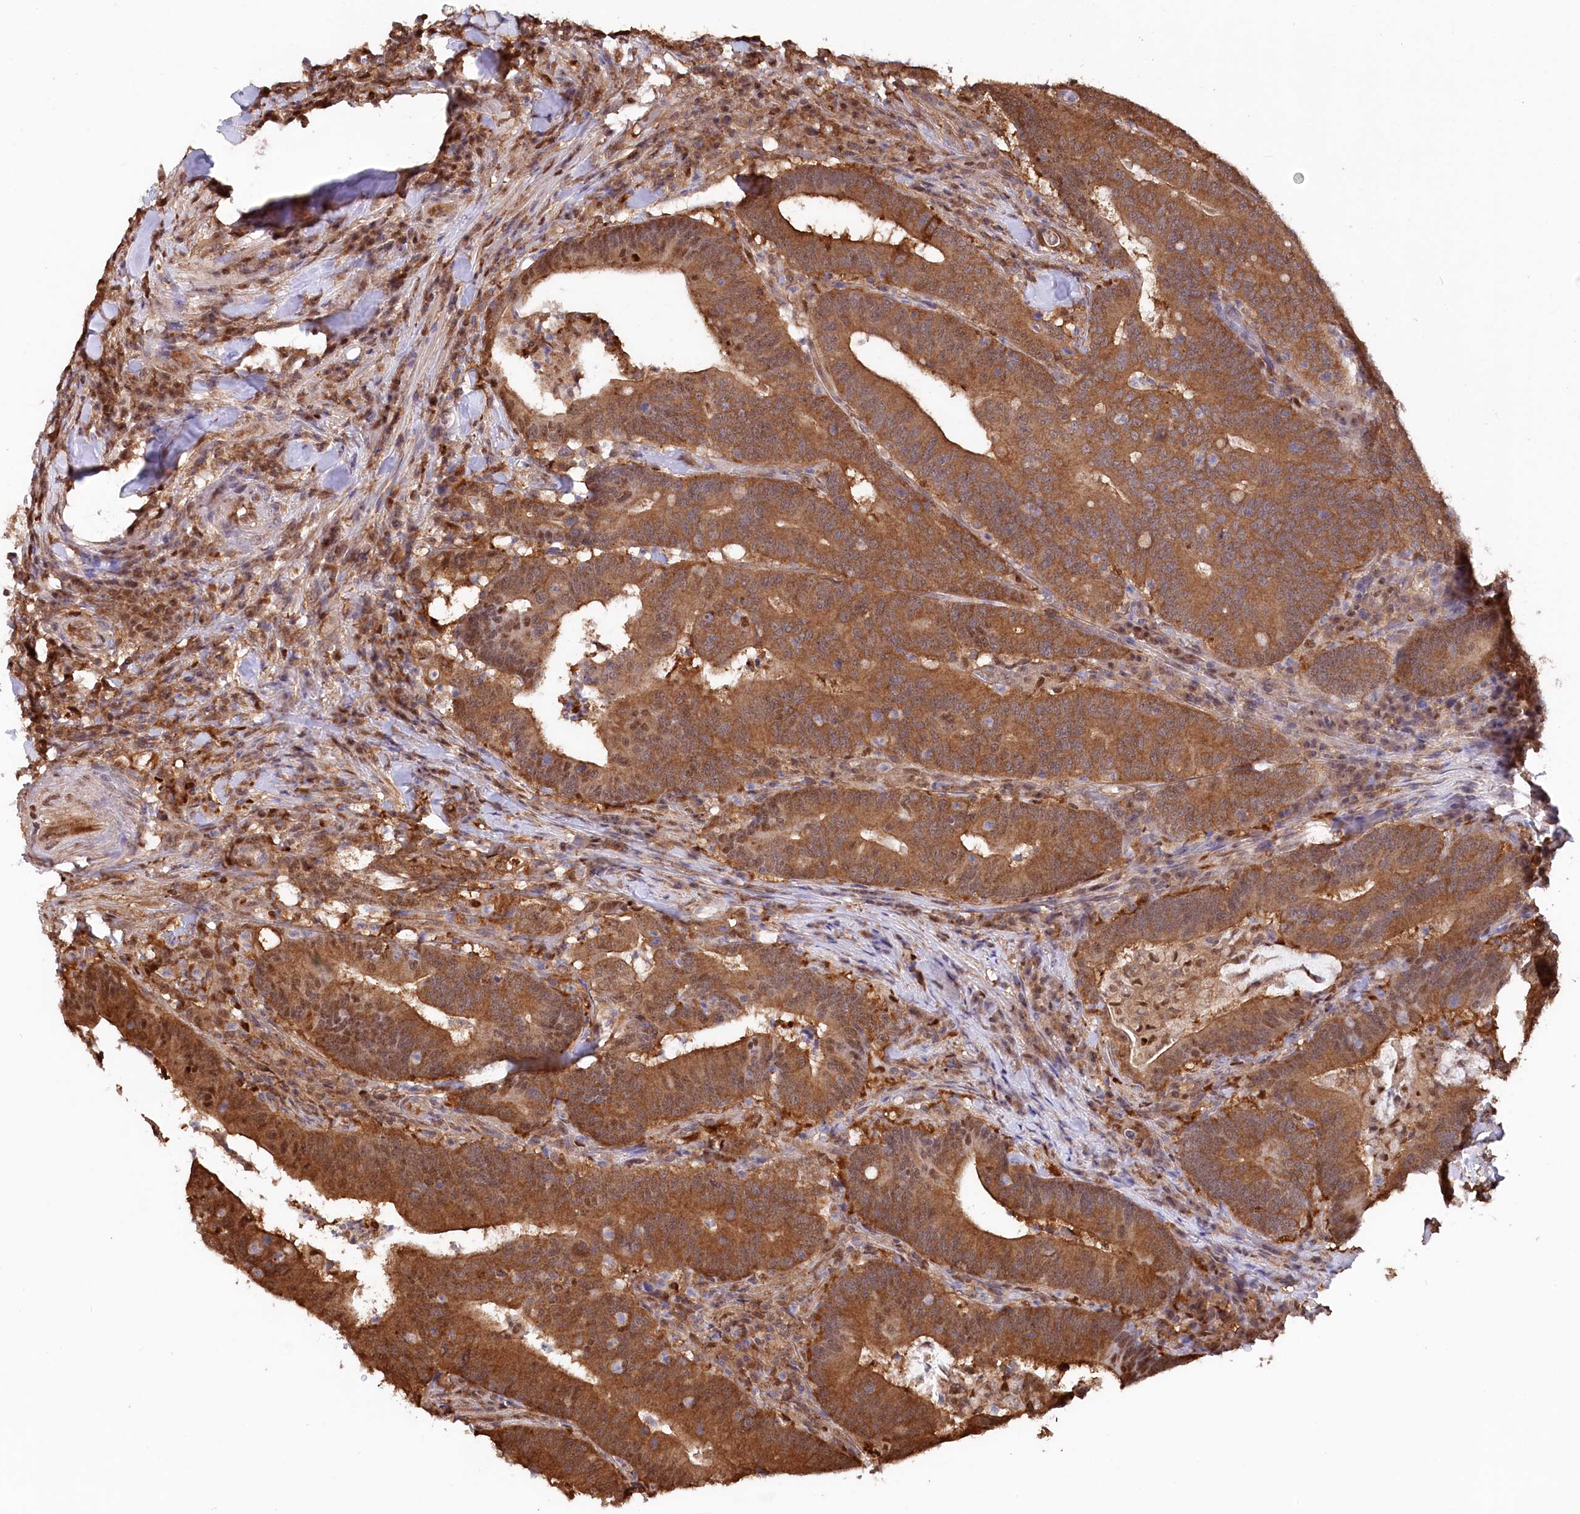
{"staining": {"intensity": "moderate", "quantity": ">75%", "location": "cytoplasmic/membranous,nuclear"}, "tissue": "colorectal cancer", "cell_type": "Tumor cells", "image_type": "cancer", "snomed": [{"axis": "morphology", "description": "Adenocarcinoma, NOS"}, {"axis": "topography", "description": "Colon"}], "caption": "Tumor cells display medium levels of moderate cytoplasmic/membranous and nuclear expression in approximately >75% of cells in colorectal cancer. Using DAB (brown) and hematoxylin (blue) stains, captured at high magnification using brightfield microscopy.", "gene": "PSMA1", "patient": {"sex": "female", "age": 66}}